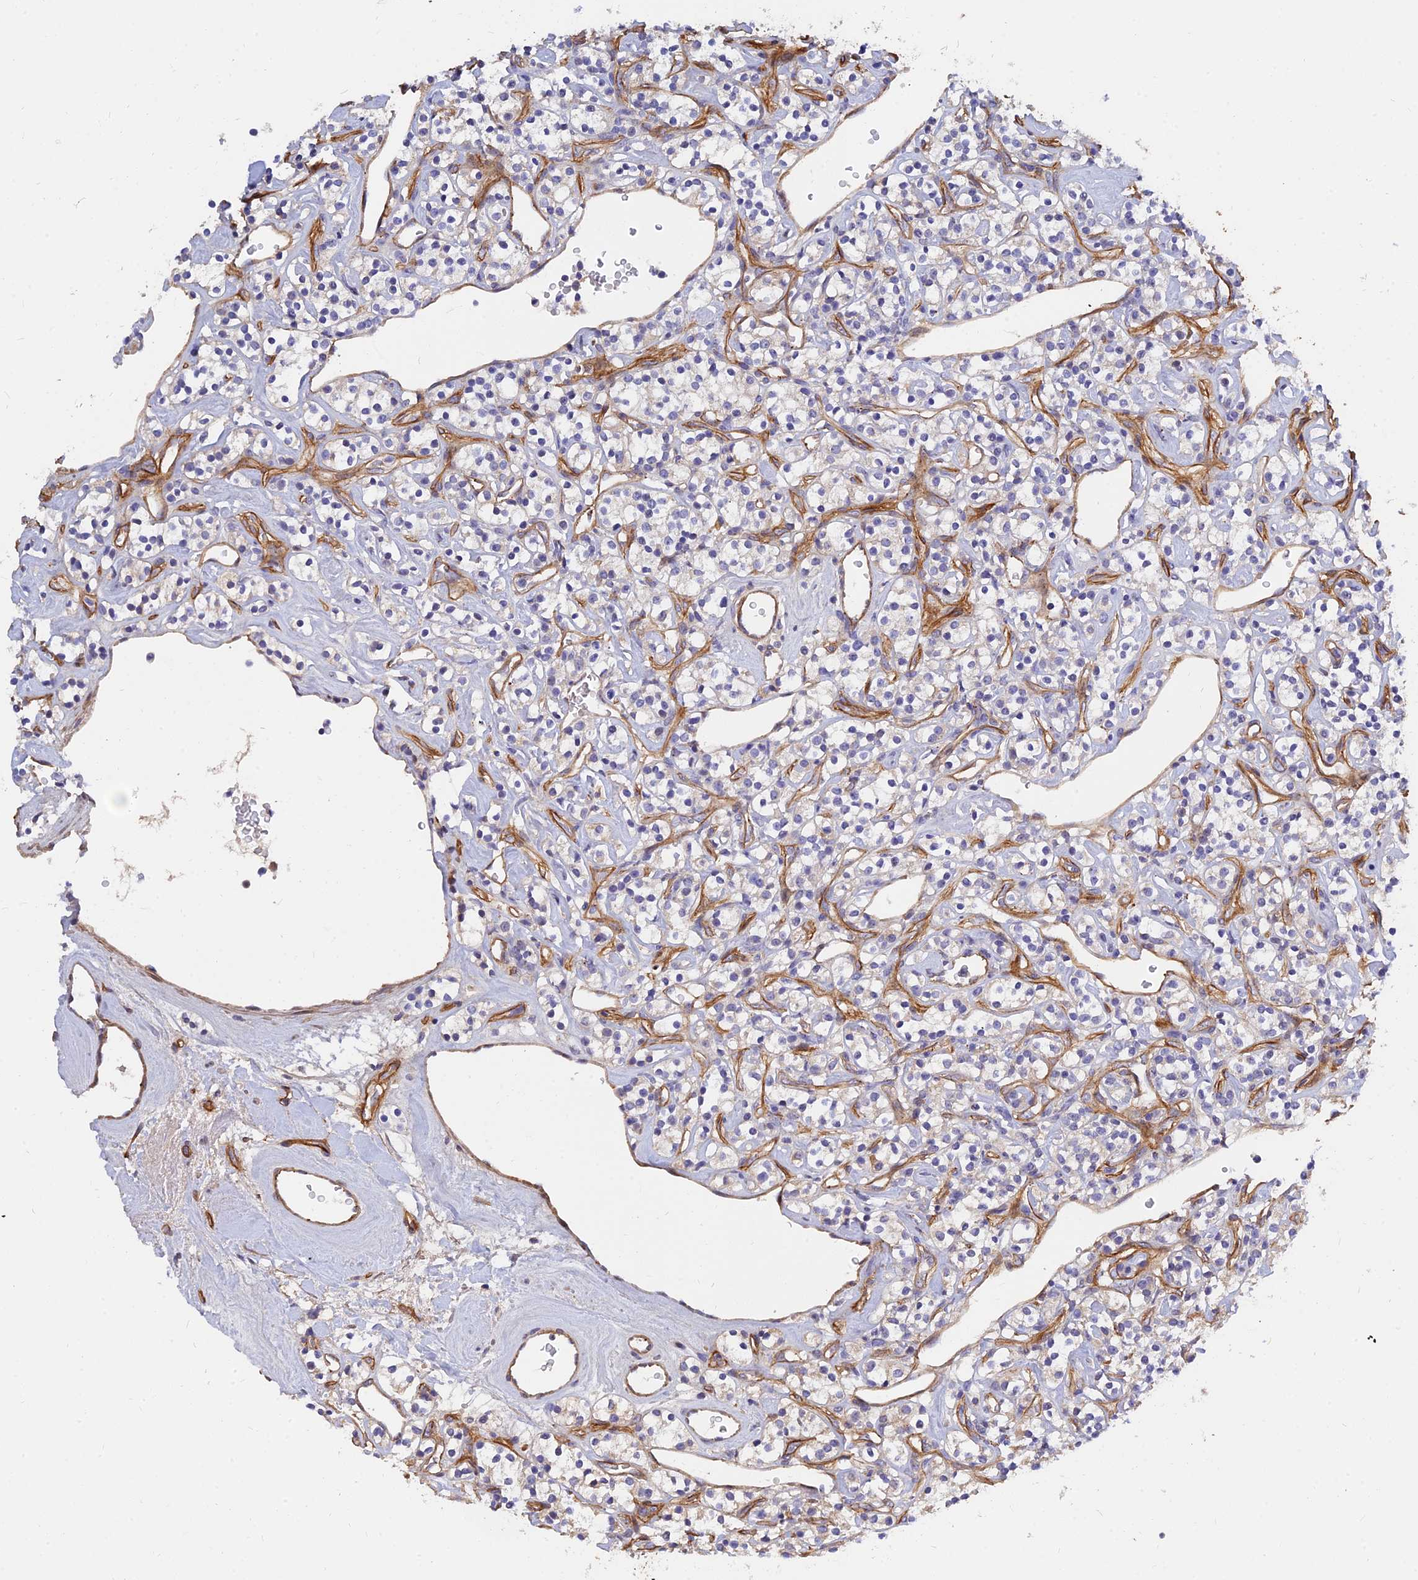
{"staining": {"intensity": "negative", "quantity": "none", "location": "none"}, "tissue": "renal cancer", "cell_type": "Tumor cells", "image_type": "cancer", "snomed": [{"axis": "morphology", "description": "Adenocarcinoma, NOS"}, {"axis": "topography", "description": "Kidney"}], "caption": "This photomicrograph is of renal adenocarcinoma stained with immunohistochemistry (IHC) to label a protein in brown with the nuclei are counter-stained blue. There is no staining in tumor cells. Nuclei are stained in blue.", "gene": "MRPL35", "patient": {"sex": "male", "age": 77}}